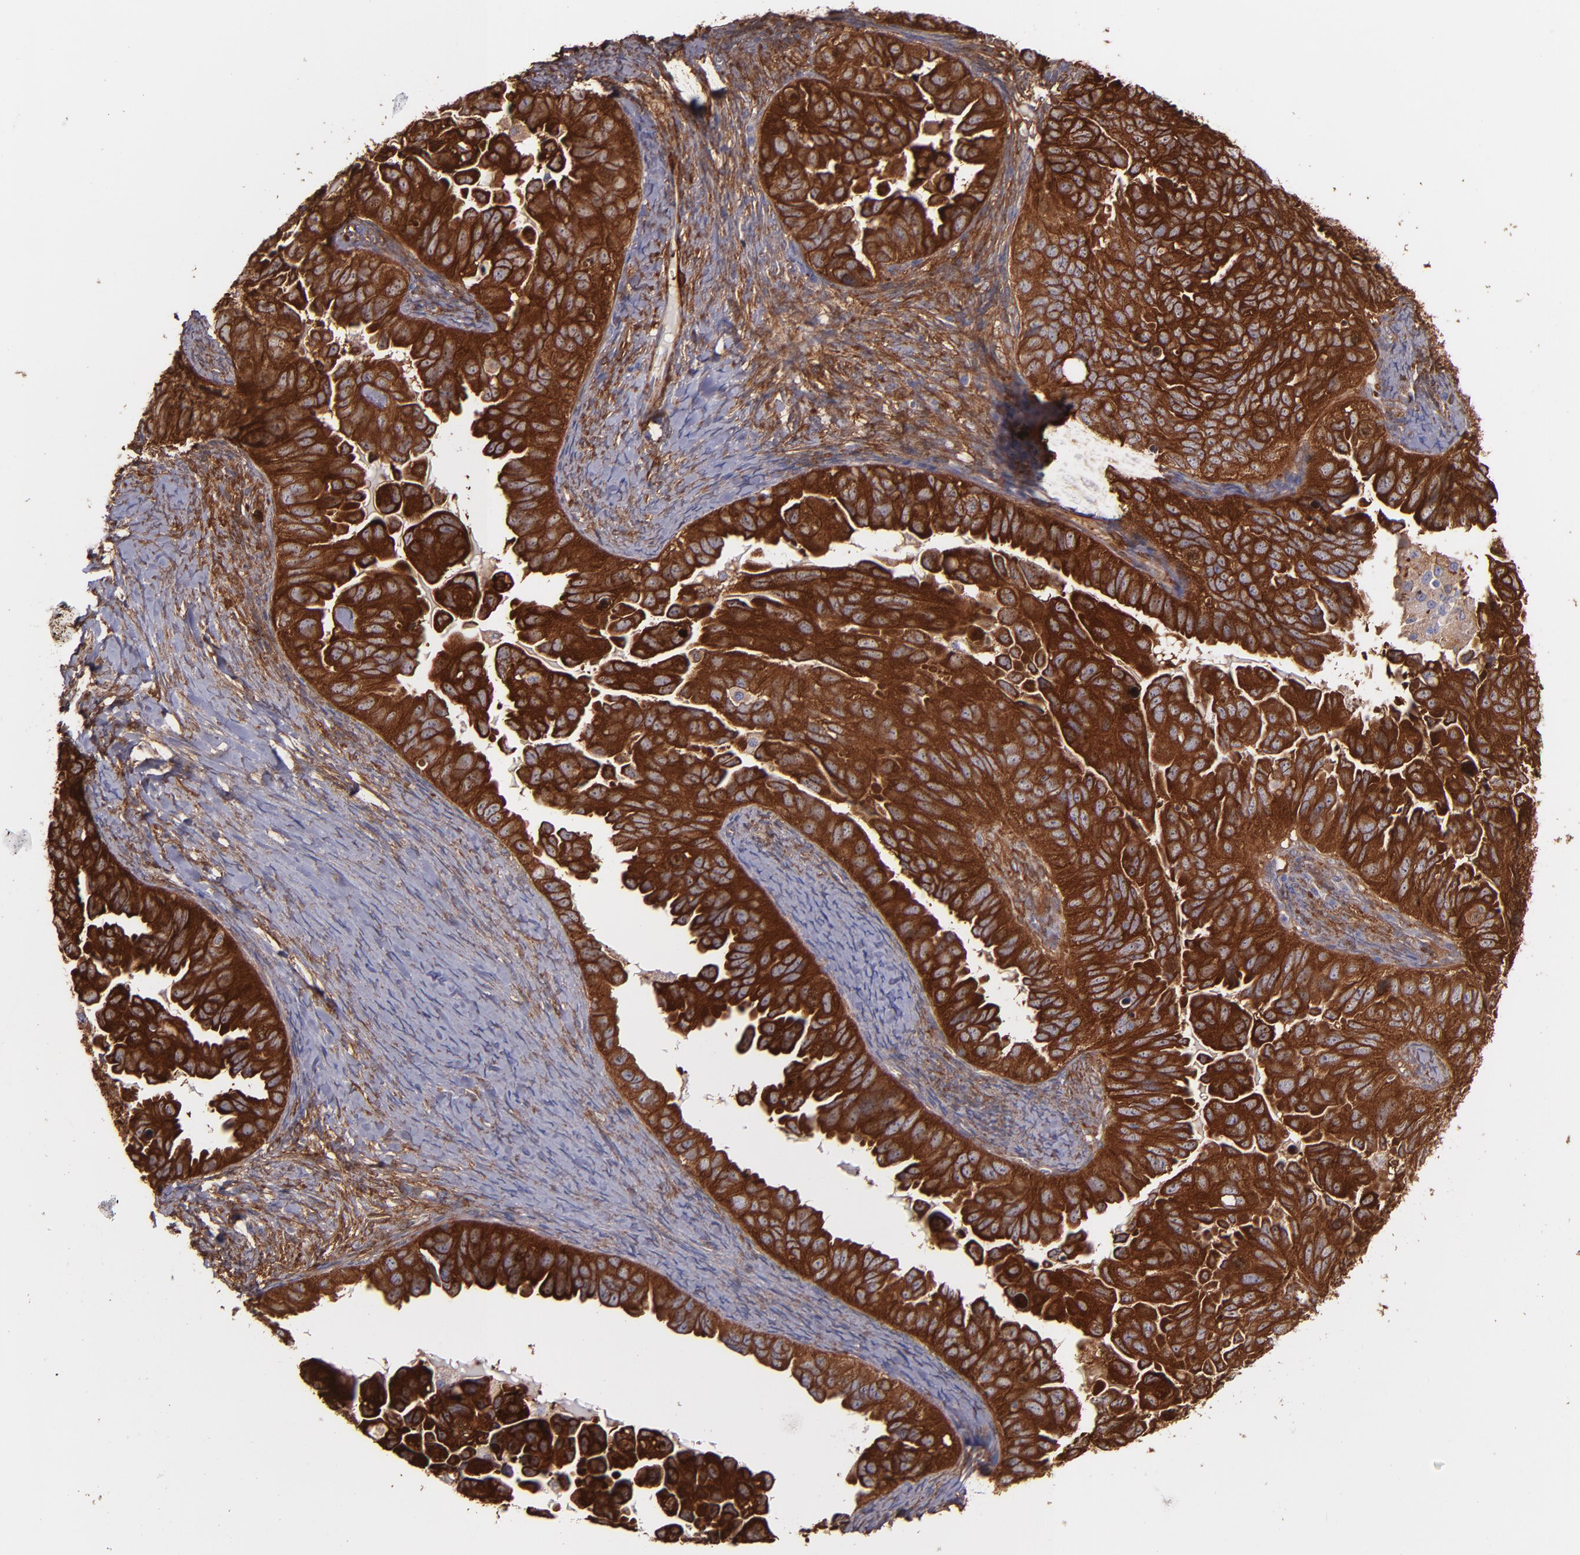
{"staining": {"intensity": "strong", "quantity": ">75%", "location": "cytoplasmic/membranous"}, "tissue": "ovarian cancer", "cell_type": "Tumor cells", "image_type": "cancer", "snomed": [{"axis": "morphology", "description": "Cystadenocarcinoma, serous, NOS"}, {"axis": "topography", "description": "Ovary"}], "caption": "Ovarian cancer stained with a brown dye shows strong cytoplasmic/membranous positive staining in approximately >75% of tumor cells.", "gene": "VCL", "patient": {"sex": "female", "age": 82}}